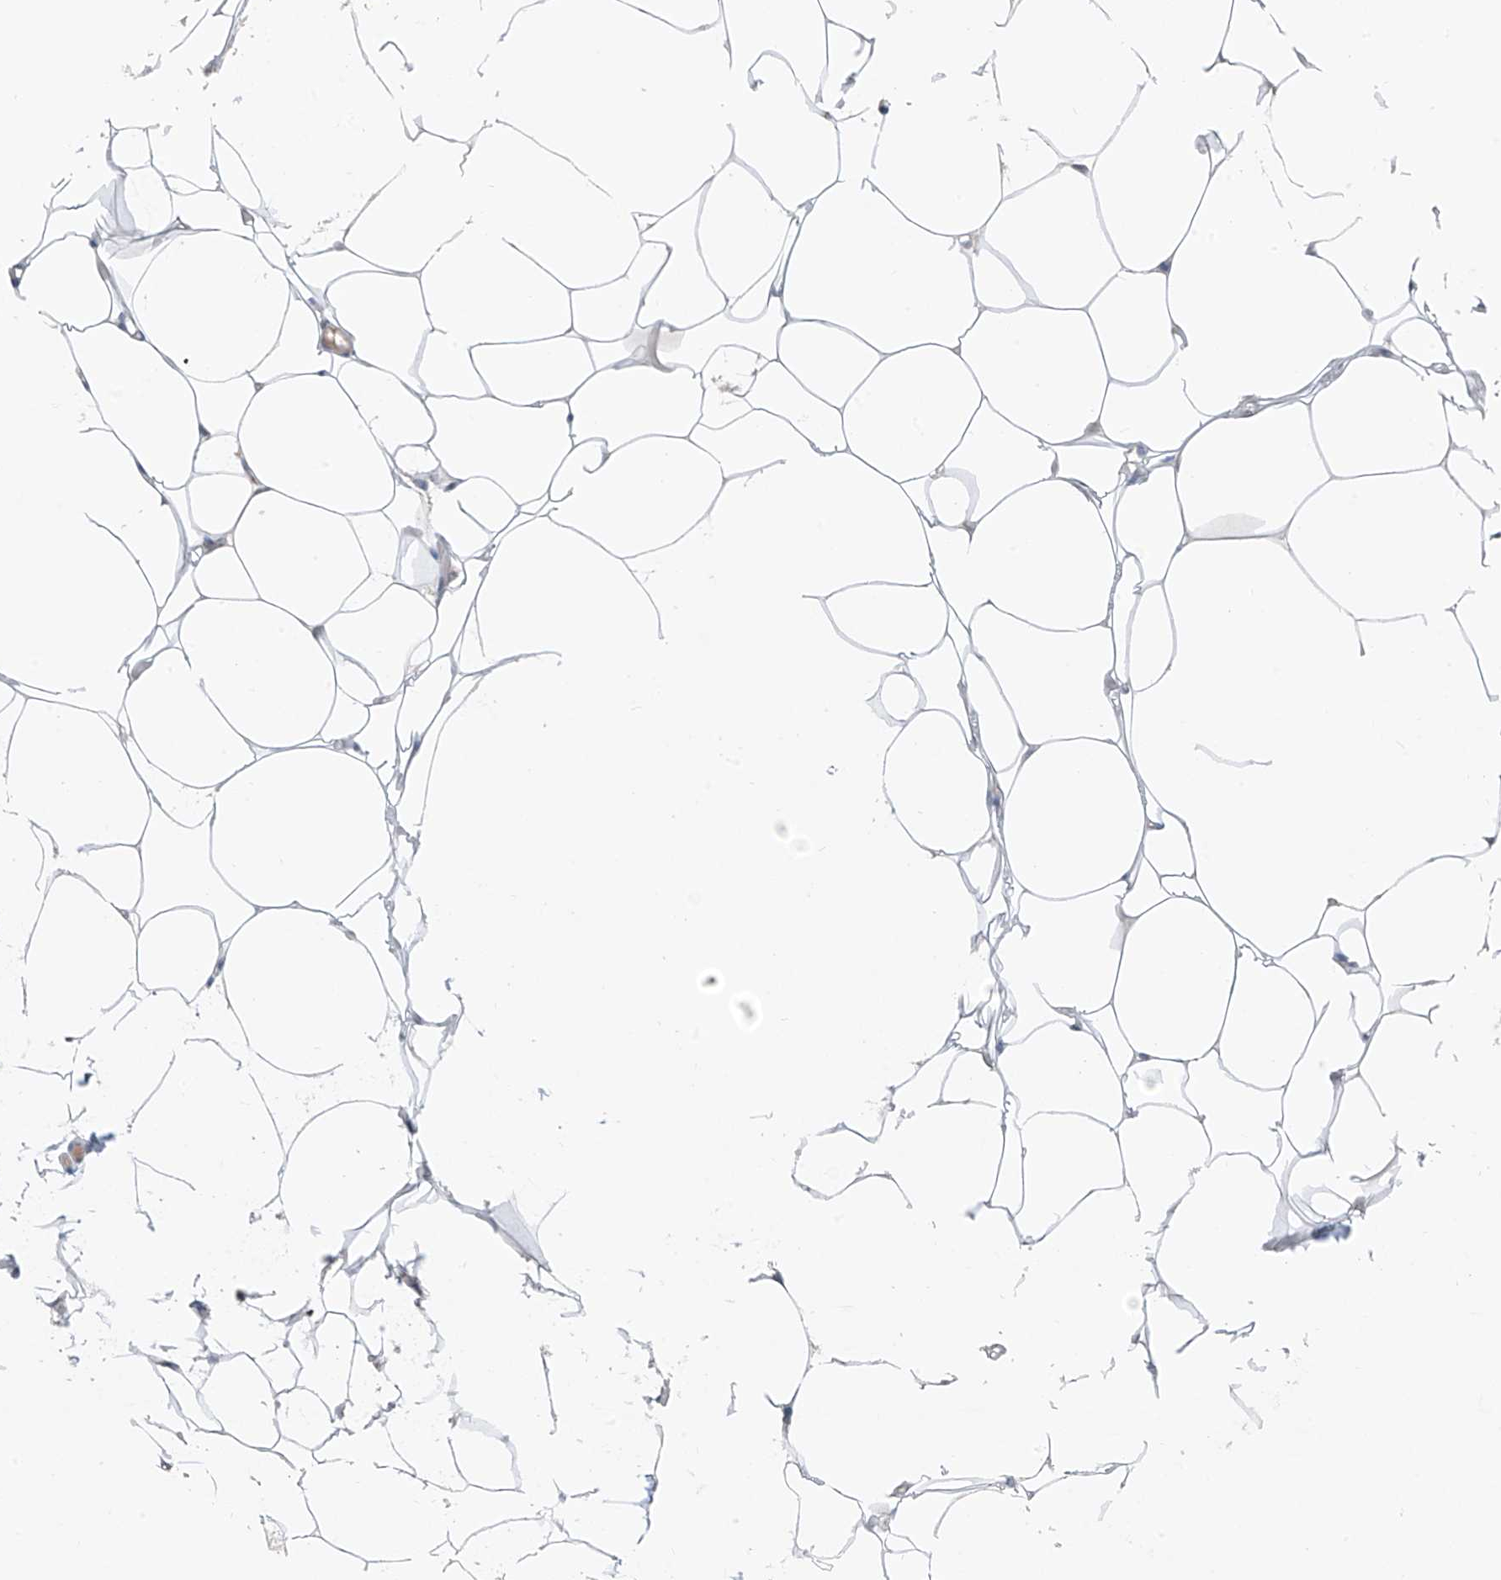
{"staining": {"intensity": "negative", "quantity": "none", "location": "none"}, "tissue": "adipose tissue", "cell_type": "Adipocytes", "image_type": "normal", "snomed": [{"axis": "morphology", "description": "Normal tissue, NOS"}, {"axis": "topography", "description": "Breast"}], "caption": "Immunohistochemistry (IHC) image of benign human adipose tissue stained for a protein (brown), which reveals no positivity in adipocytes. Nuclei are stained in blue.", "gene": "CYP4V2", "patient": {"sex": "female", "age": 23}}